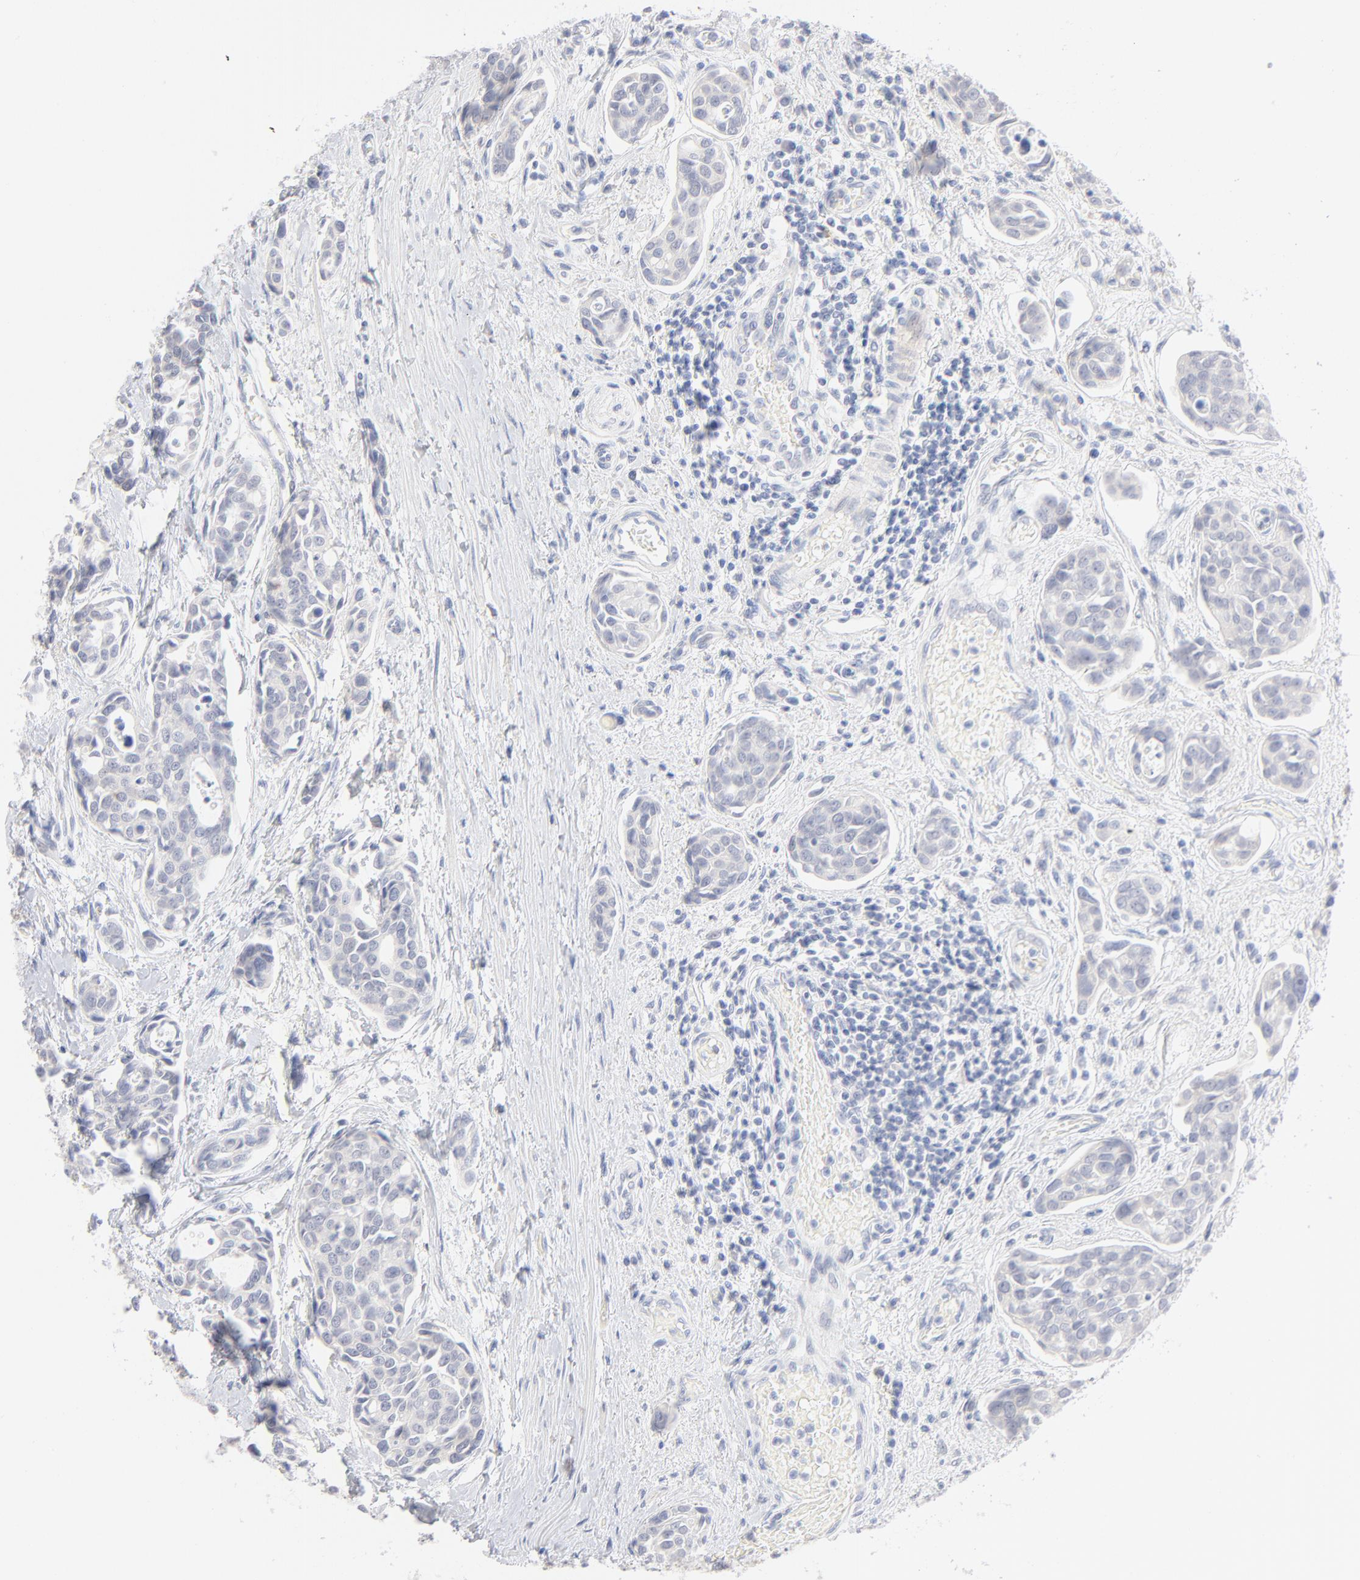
{"staining": {"intensity": "negative", "quantity": "none", "location": "none"}, "tissue": "urothelial cancer", "cell_type": "Tumor cells", "image_type": "cancer", "snomed": [{"axis": "morphology", "description": "Urothelial carcinoma, High grade"}, {"axis": "topography", "description": "Urinary bladder"}], "caption": "An immunohistochemistry histopathology image of high-grade urothelial carcinoma is shown. There is no staining in tumor cells of high-grade urothelial carcinoma.", "gene": "ONECUT1", "patient": {"sex": "male", "age": 78}}